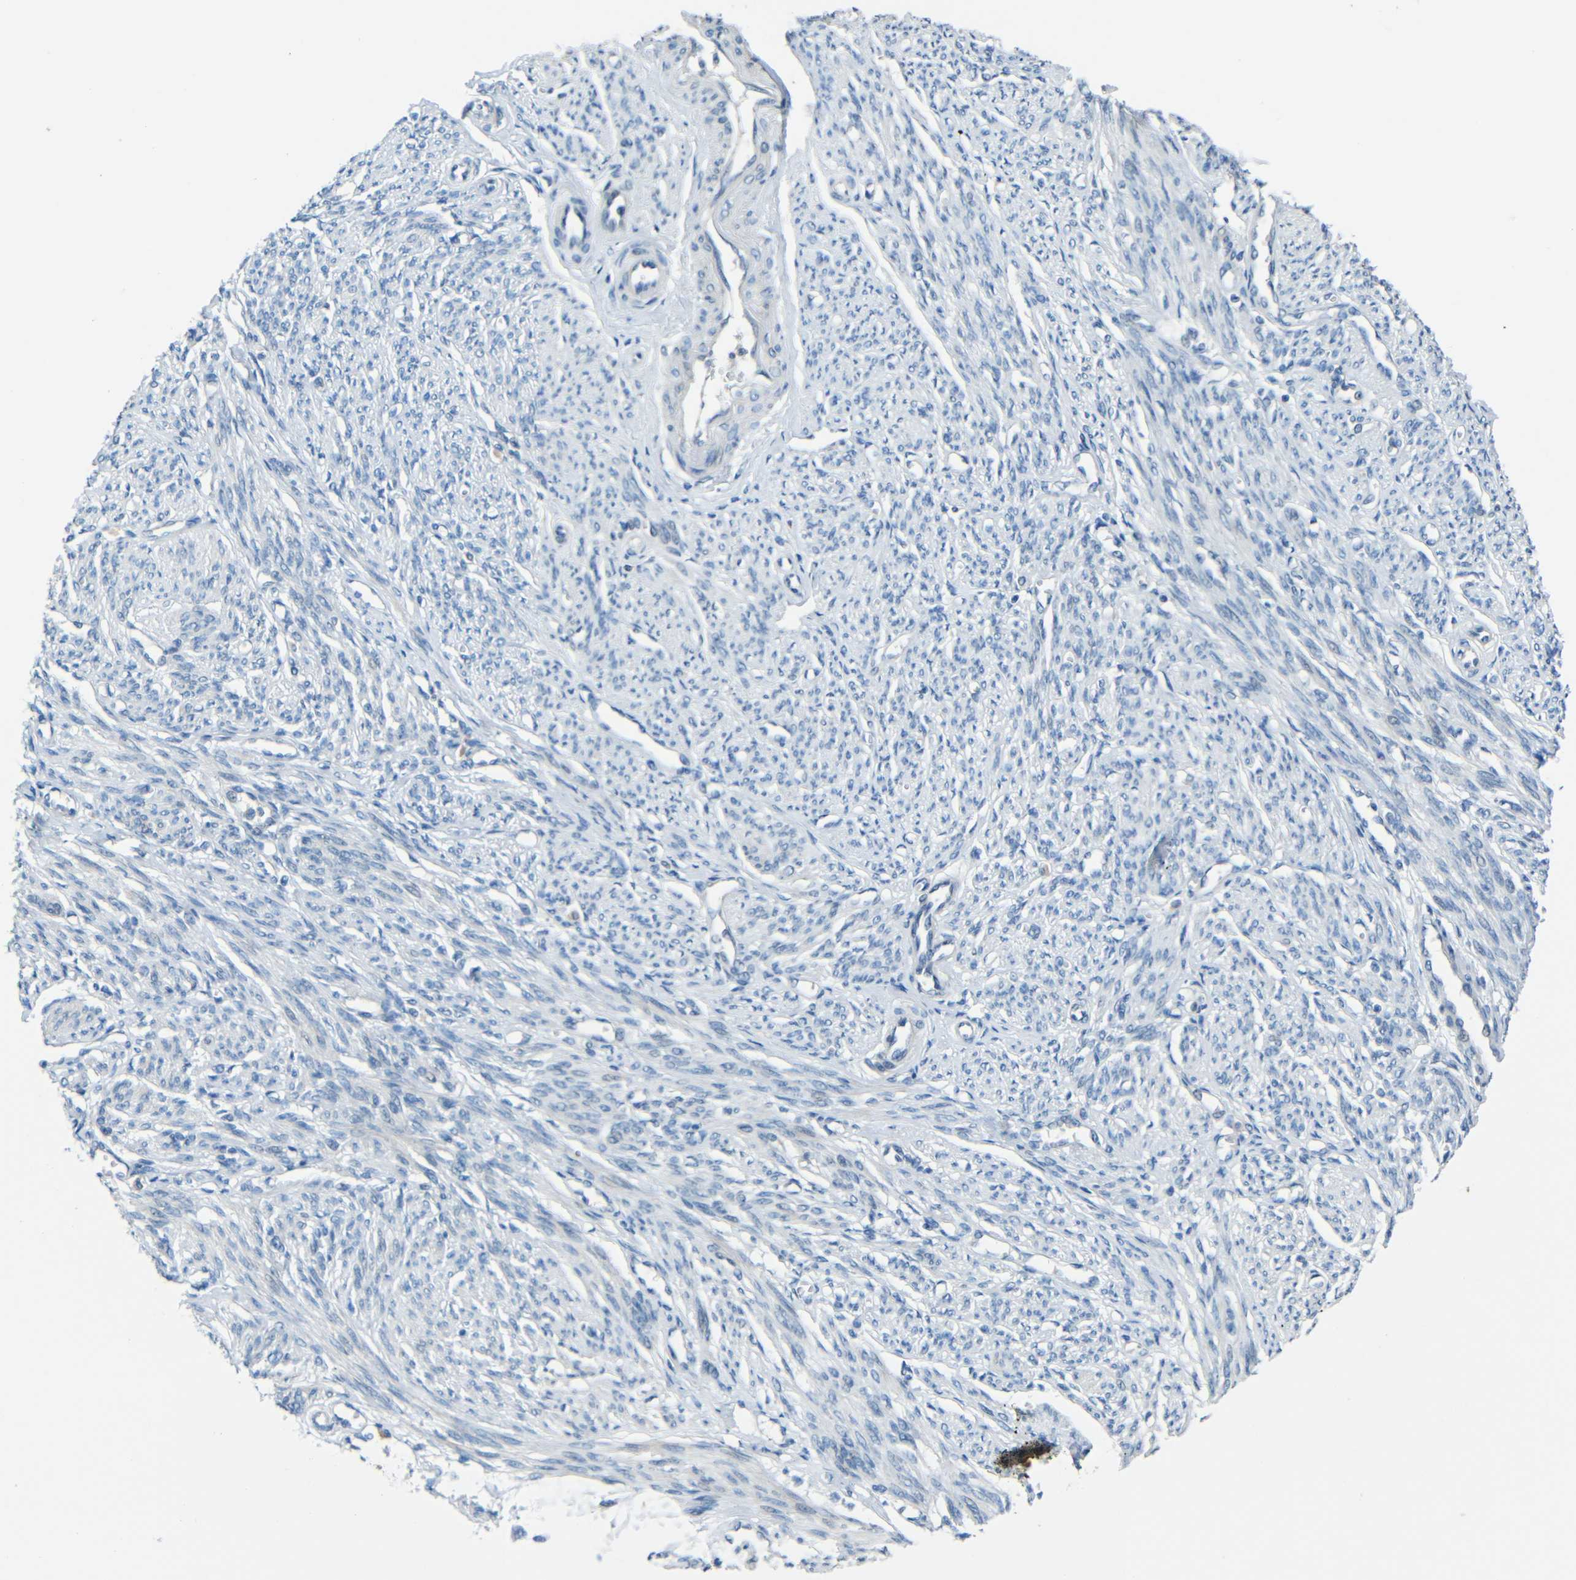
{"staining": {"intensity": "weak", "quantity": "25%-75%", "location": "cytoplasmic/membranous"}, "tissue": "smooth muscle", "cell_type": "Smooth muscle cells", "image_type": "normal", "snomed": [{"axis": "morphology", "description": "Normal tissue, NOS"}, {"axis": "topography", "description": "Smooth muscle"}], "caption": "Protein analysis of unremarkable smooth muscle reveals weak cytoplasmic/membranous positivity in approximately 25%-75% of smooth muscle cells.", "gene": "ANKRD22", "patient": {"sex": "female", "age": 65}}